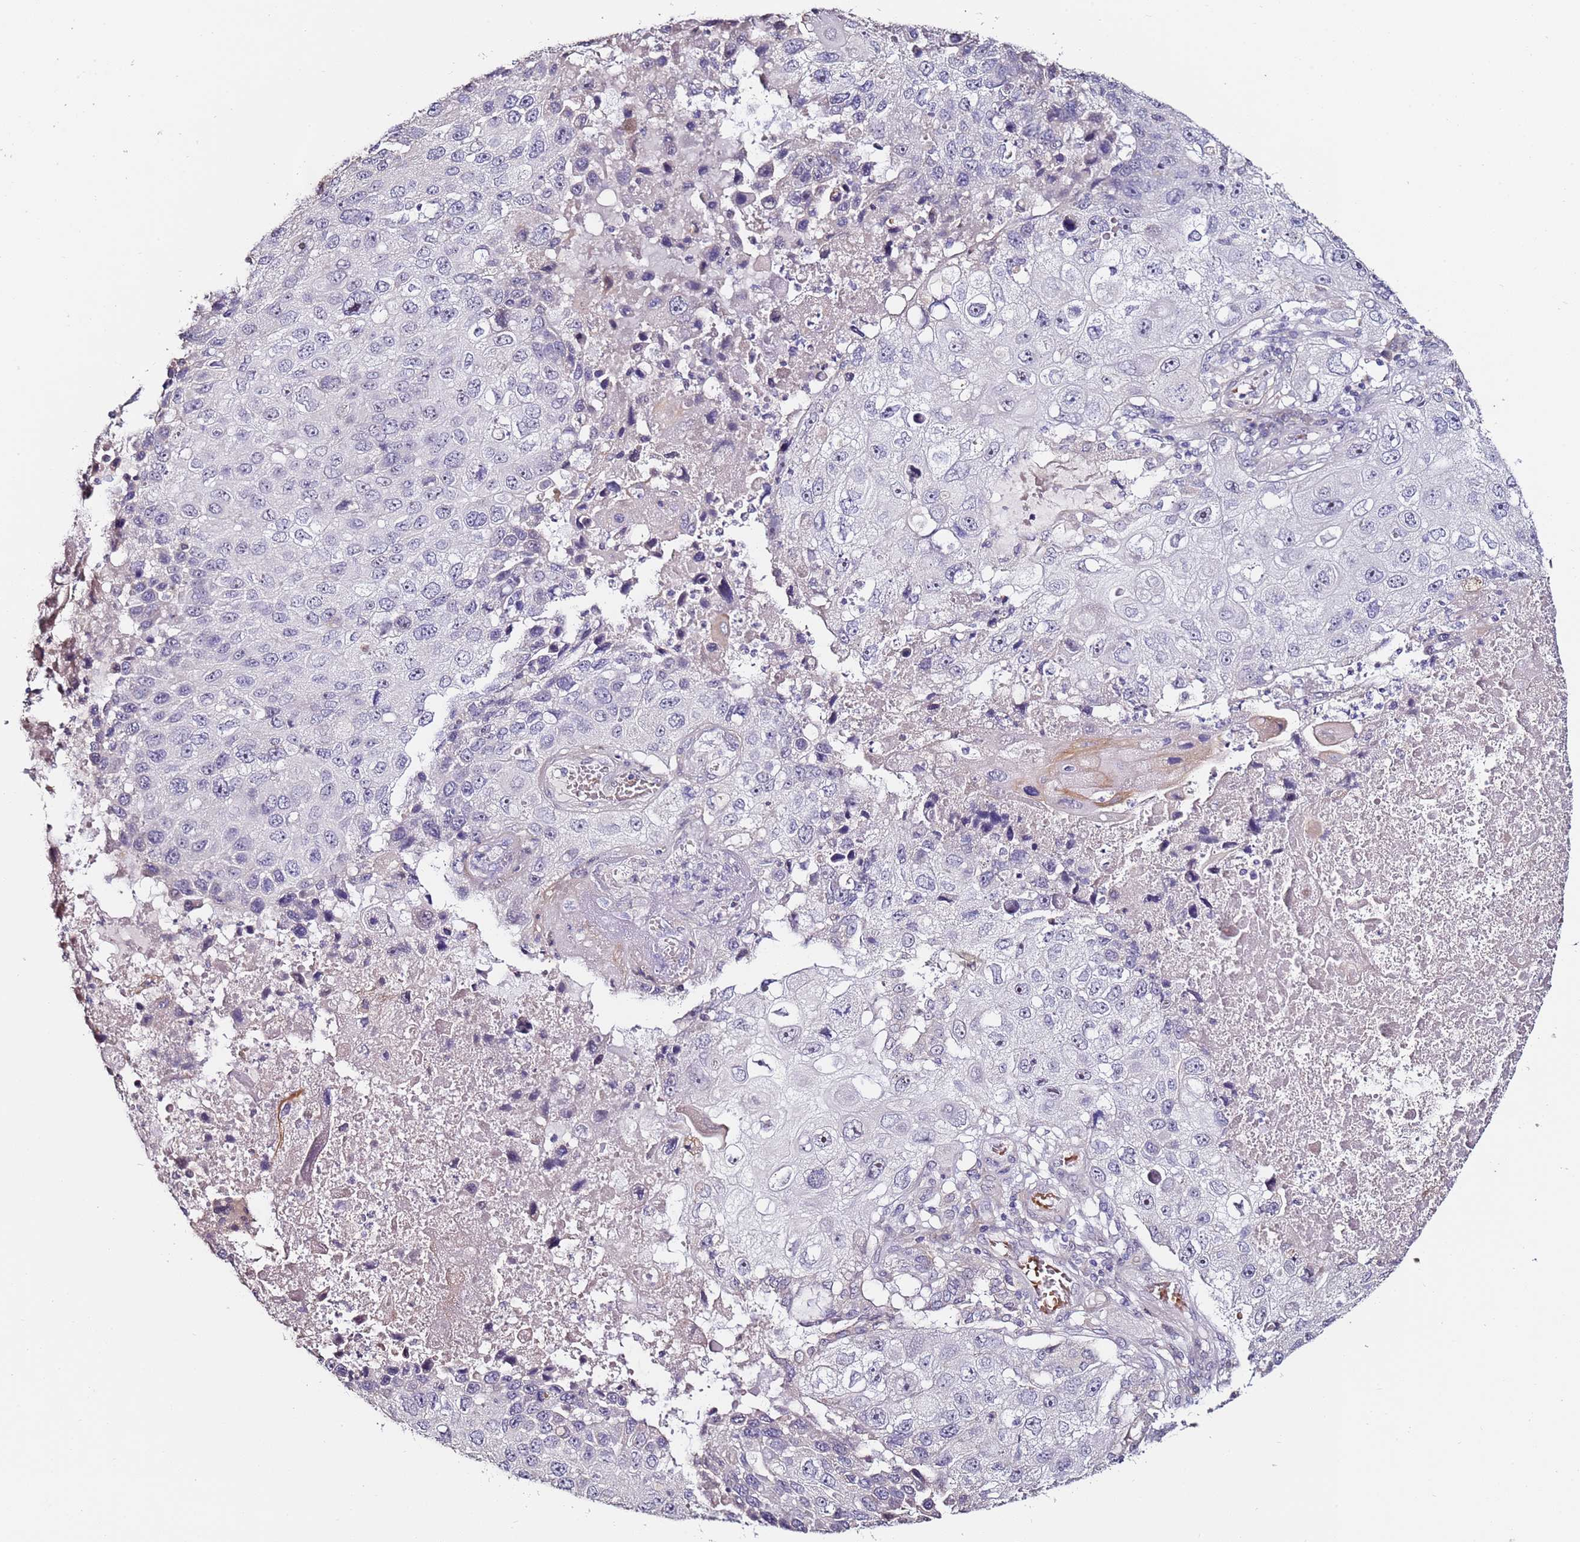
{"staining": {"intensity": "negative", "quantity": "none", "location": "none"}, "tissue": "lung cancer", "cell_type": "Tumor cells", "image_type": "cancer", "snomed": [{"axis": "morphology", "description": "Squamous cell carcinoma, NOS"}, {"axis": "topography", "description": "Lung"}], "caption": "Lung cancer was stained to show a protein in brown. There is no significant expression in tumor cells.", "gene": "C3orf80", "patient": {"sex": "male", "age": 61}}